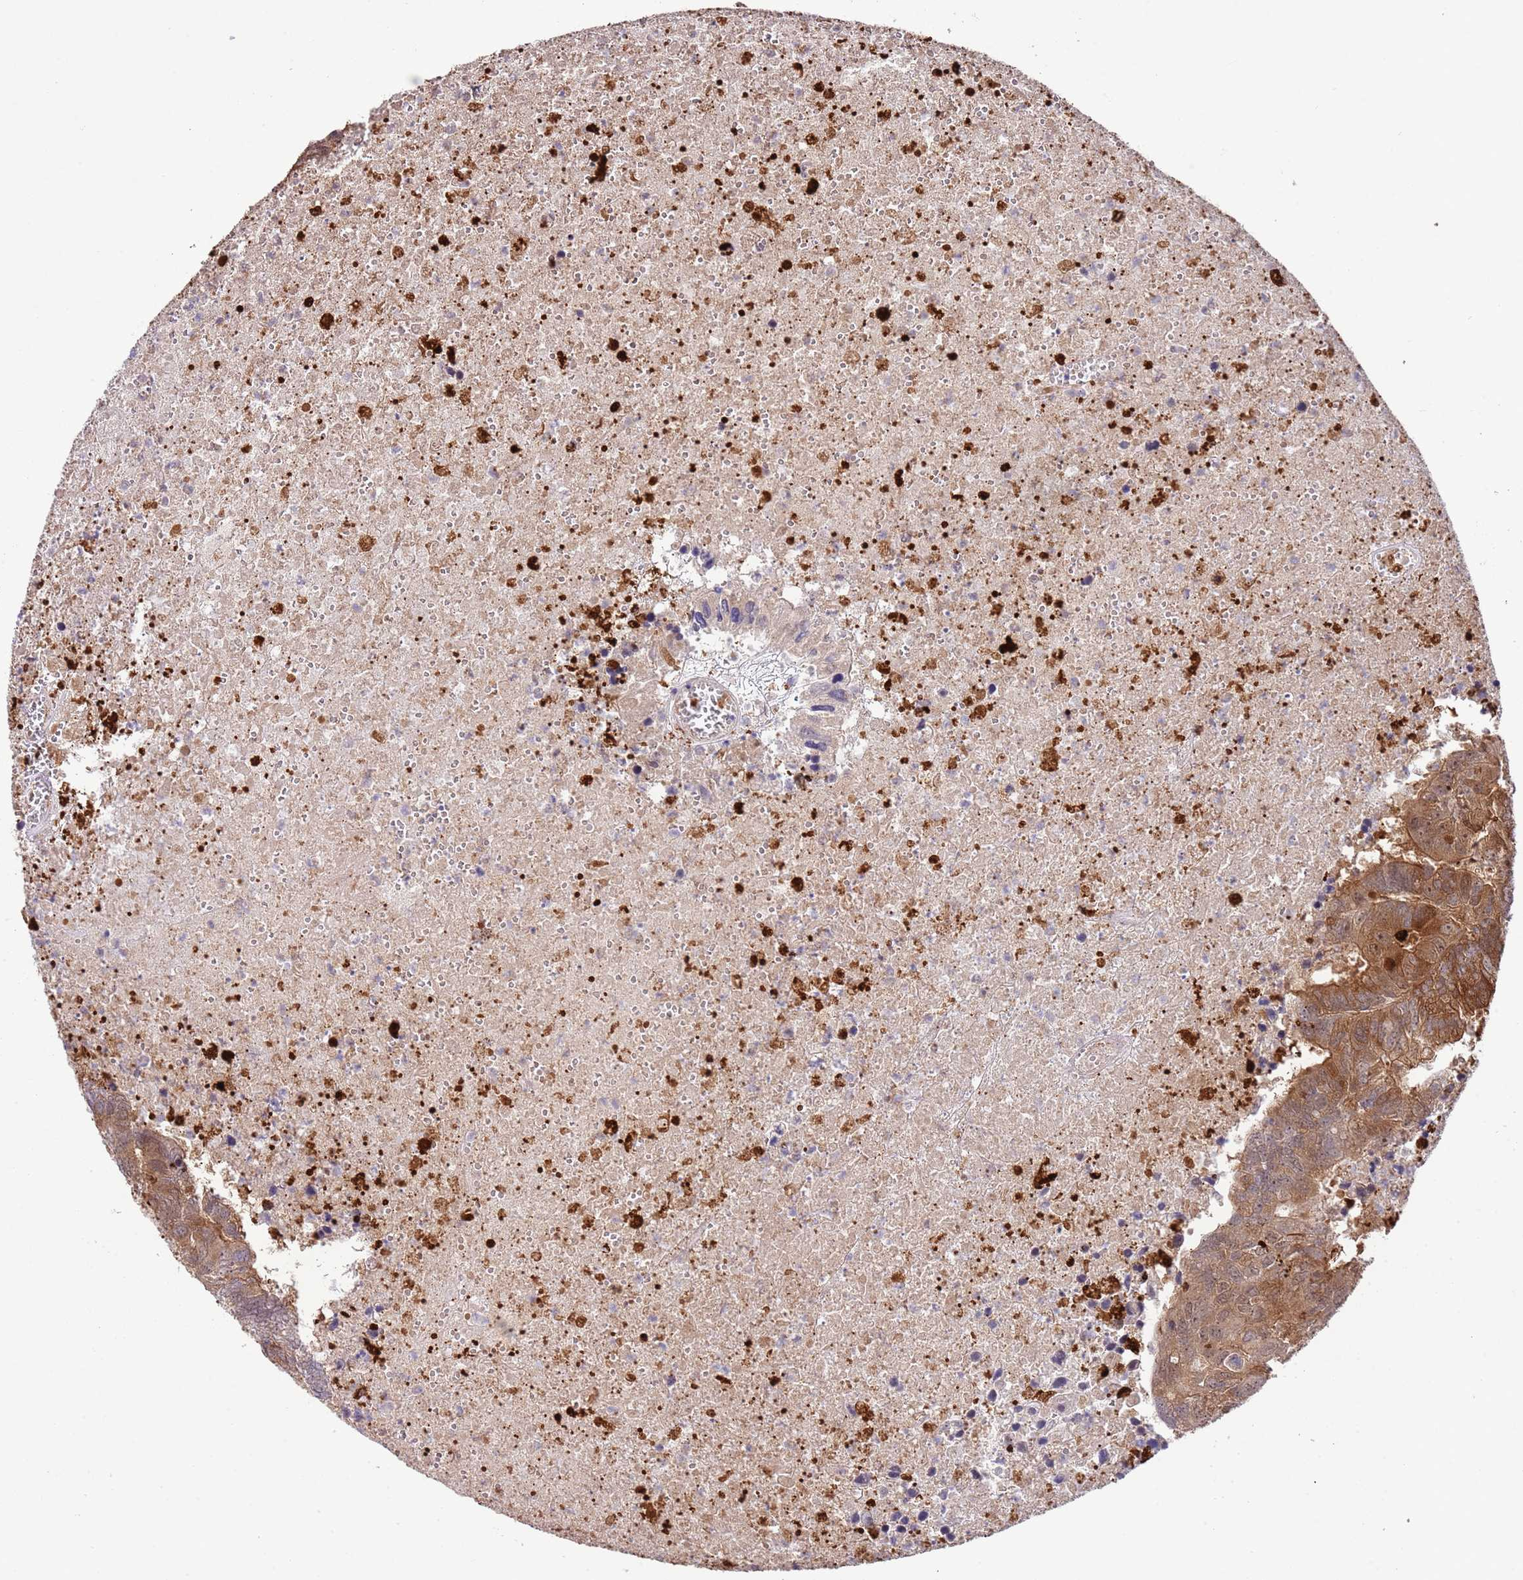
{"staining": {"intensity": "moderate", "quantity": ">75%", "location": "cytoplasmic/membranous"}, "tissue": "colorectal cancer", "cell_type": "Tumor cells", "image_type": "cancer", "snomed": [{"axis": "morphology", "description": "Adenocarcinoma, NOS"}, {"axis": "topography", "description": "Colon"}], "caption": "Colorectal adenocarcinoma stained with DAB (3,3'-diaminobenzidine) immunohistochemistry demonstrates medium levels of moderate cytoplasmic/membranous staining in approximately >75% of tumor cells. The protein of interest is stained brown, and the nuclei are stained in blue (DAB IHC with brightfield microscopy, high magnification).", "gene": "NEK3", "patient": {"sex": "female", "age": 48}}